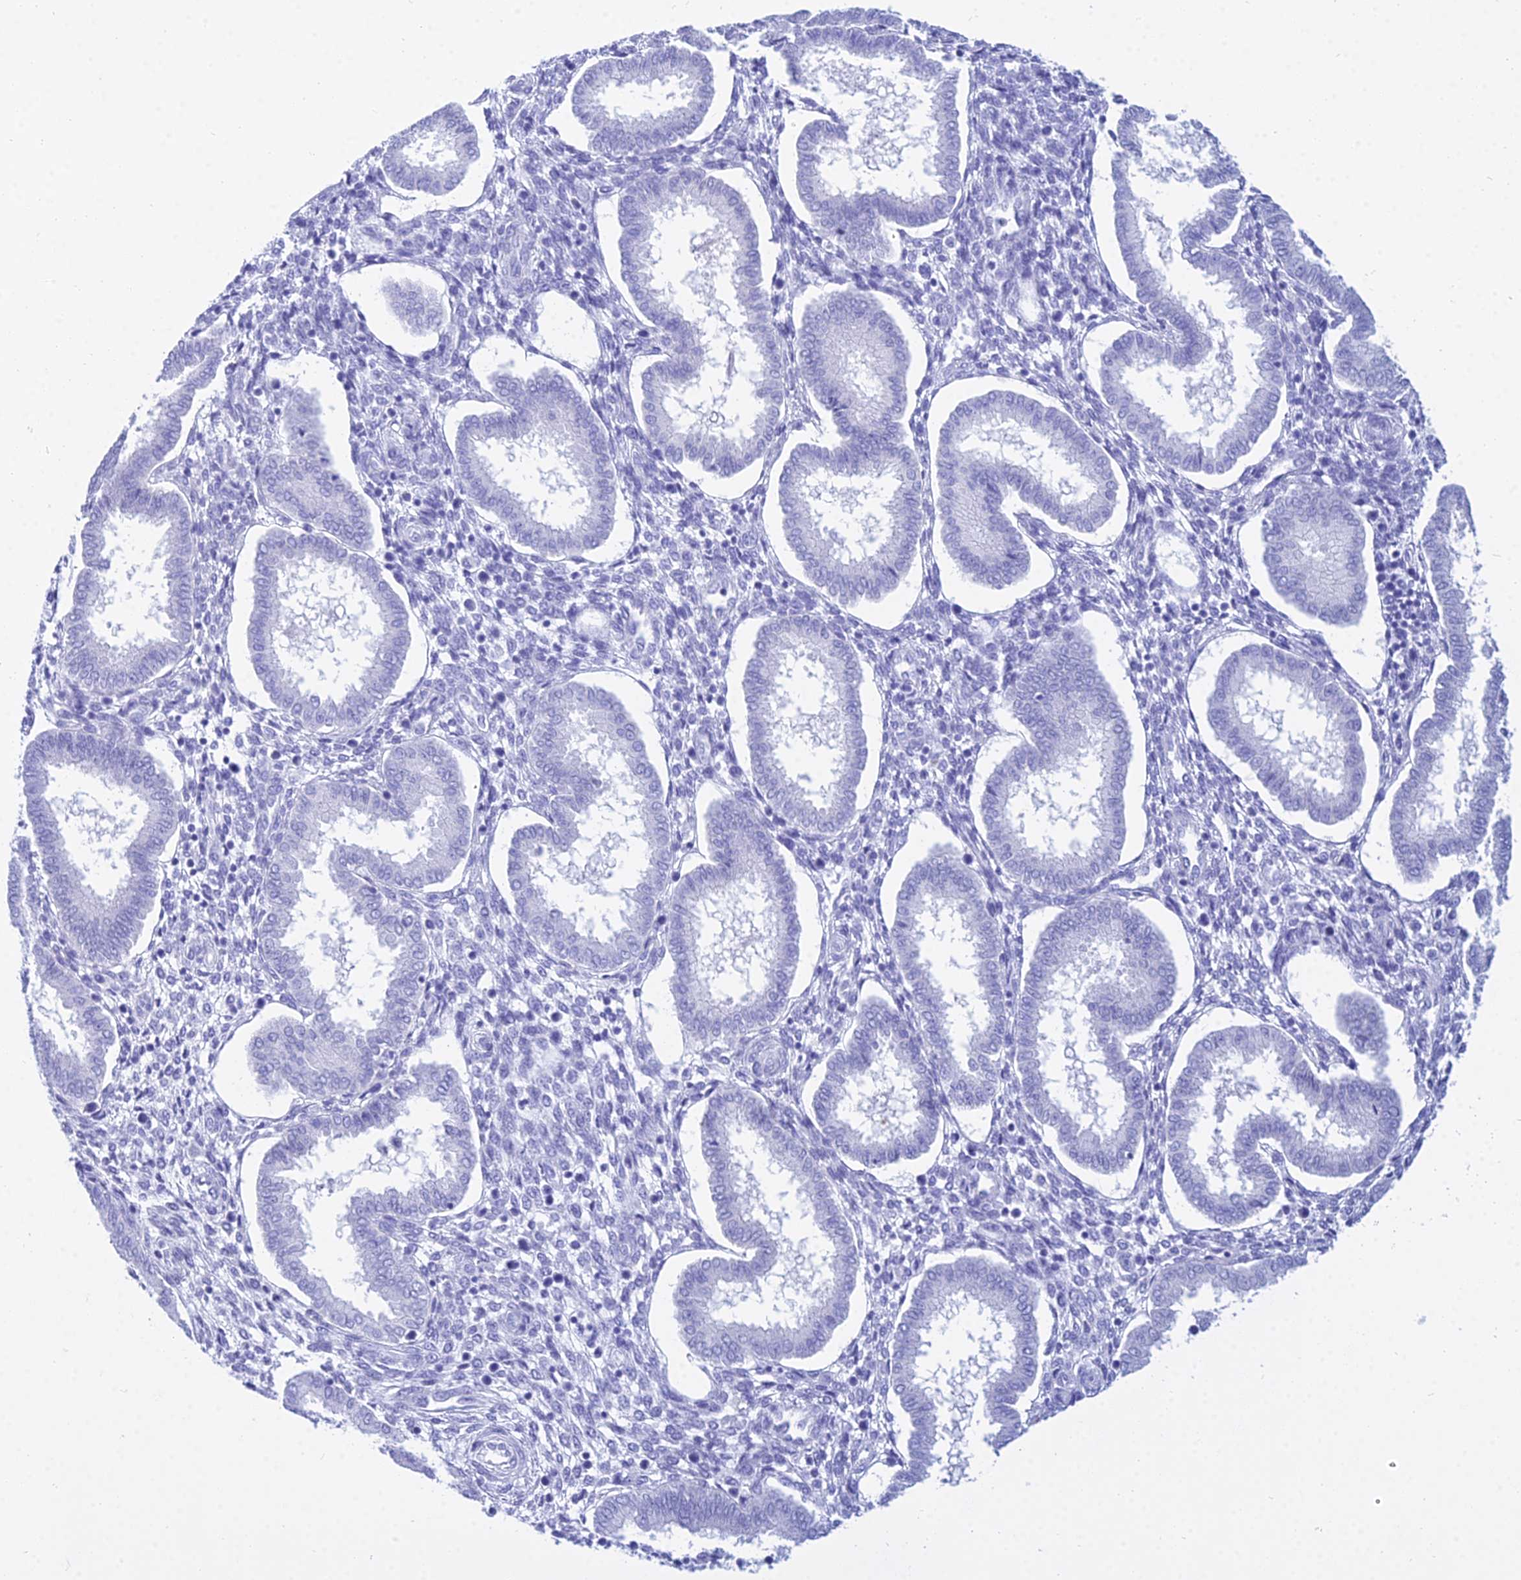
{"staining": {"intensity": "negative", "quantity": "none", "location": "none"}, "tissue": "endometrium", "cell_type": "Cells in endometrial stroma", "image_type": "normal", "snomed": [{"axis": "morphology", "description": "Normal tissue, NOS"}, {"axis": "topography", "description": "Endometrium"}], "caption": "Immunohistochemistry (IHC) photomicrograph of normal endometrium: endometrium stained with DAB exhibits no significant protein staining in cells in endometrial stroma.", "gene": "PATE4", "patient": {"sex": "female", "age": 24}}